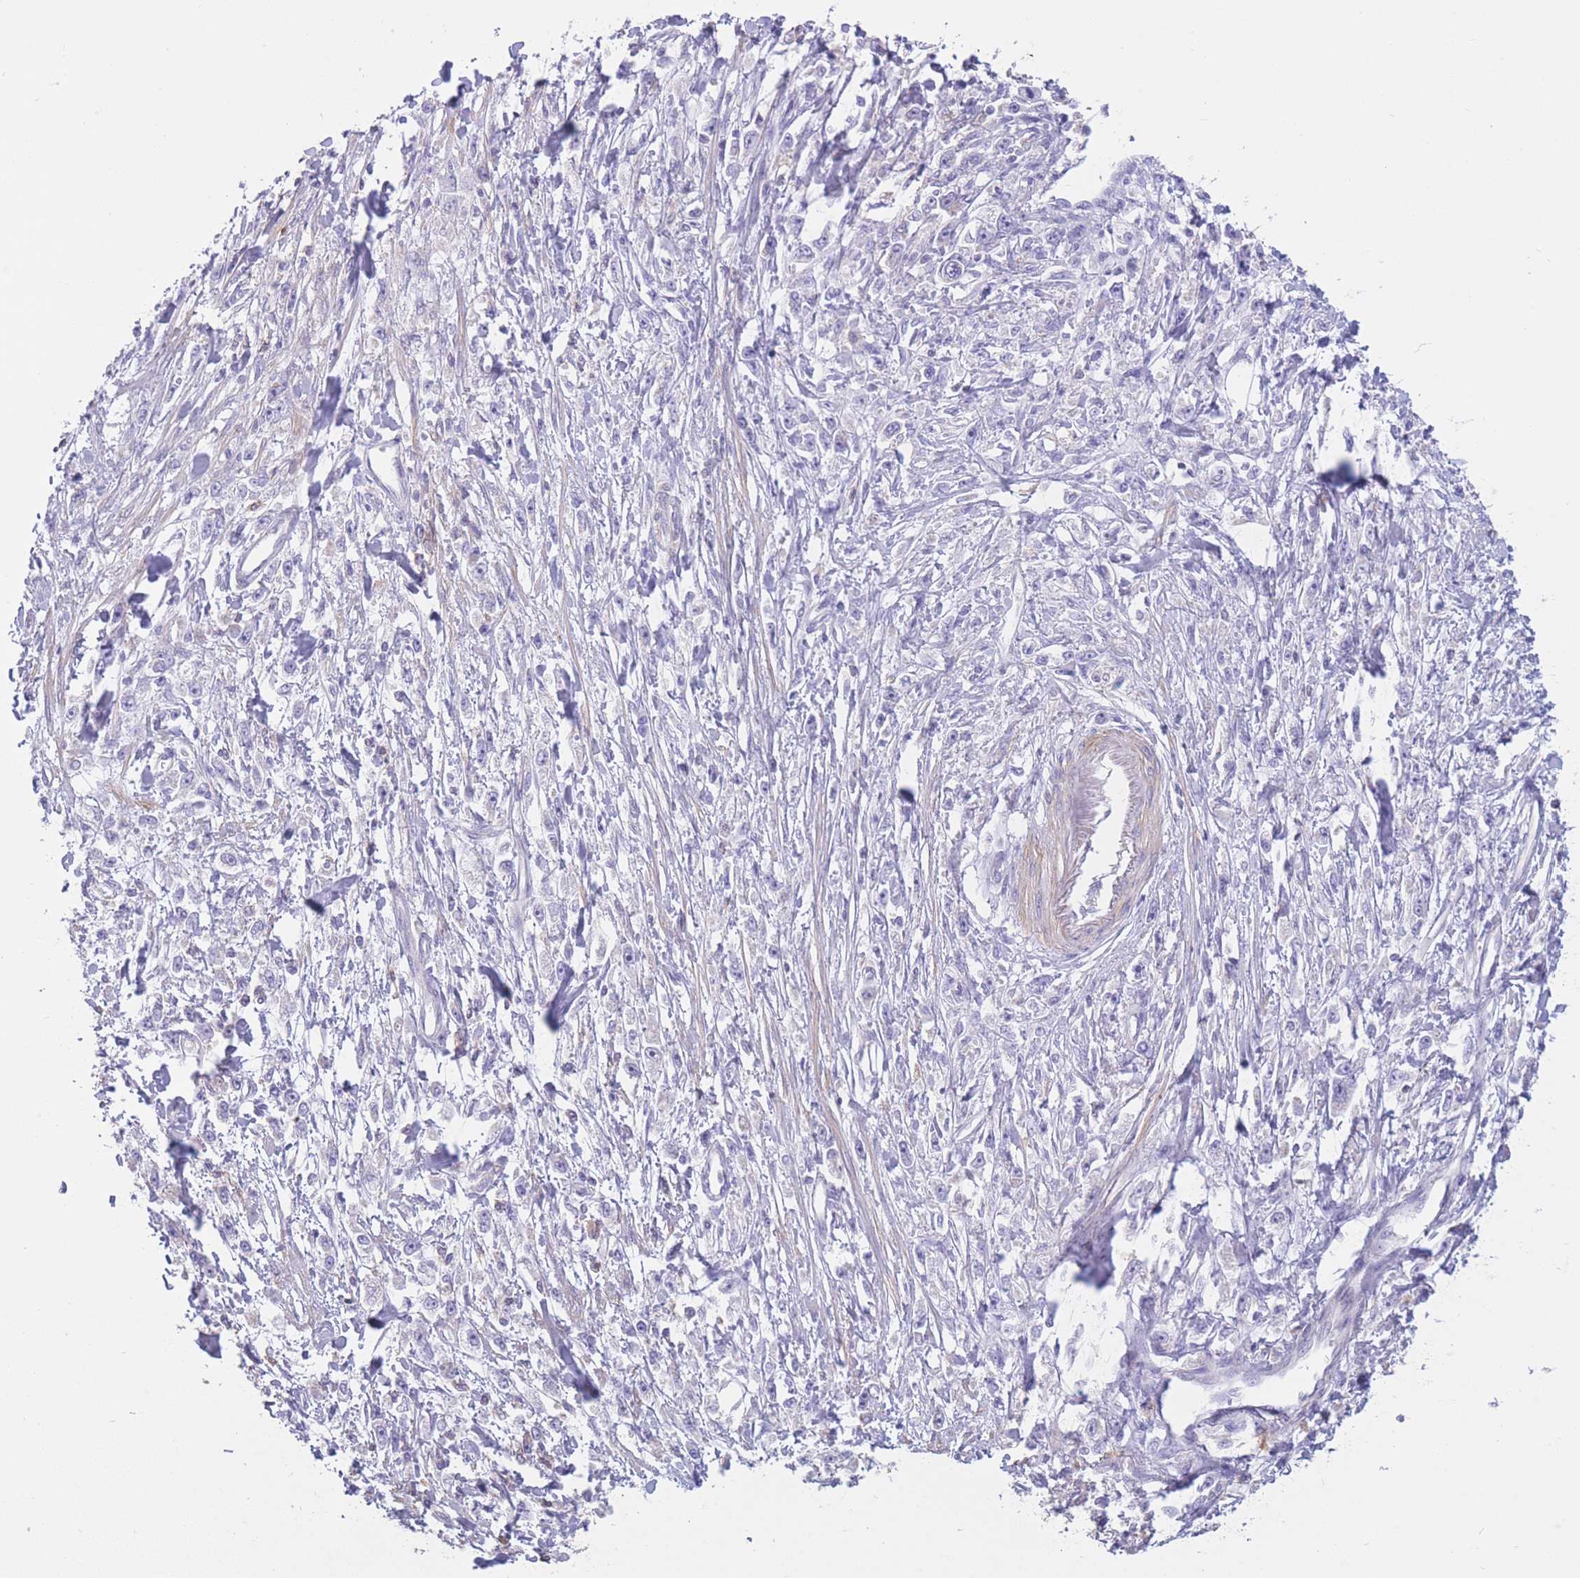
{"staining": {"intensity": "negative", "quantity": "none", "location": "none"}, "tissue": "stomach cancer", "cell_type": "Tumor cells", "image_type": "cancer", "snomed": [{"axis": "morphology", "description": "Adenocarcinoma, NOS"}, {"axis": "topography", "description": "Stomach"}], "caption": "A high-resolution image shows immunohistochemistry staining of stomach cancer (adenocarcinoma), which reveals no significant expression in tumor cells.", "gene": "PDHA1", "patient": {"sex": "female", "age": 59}}